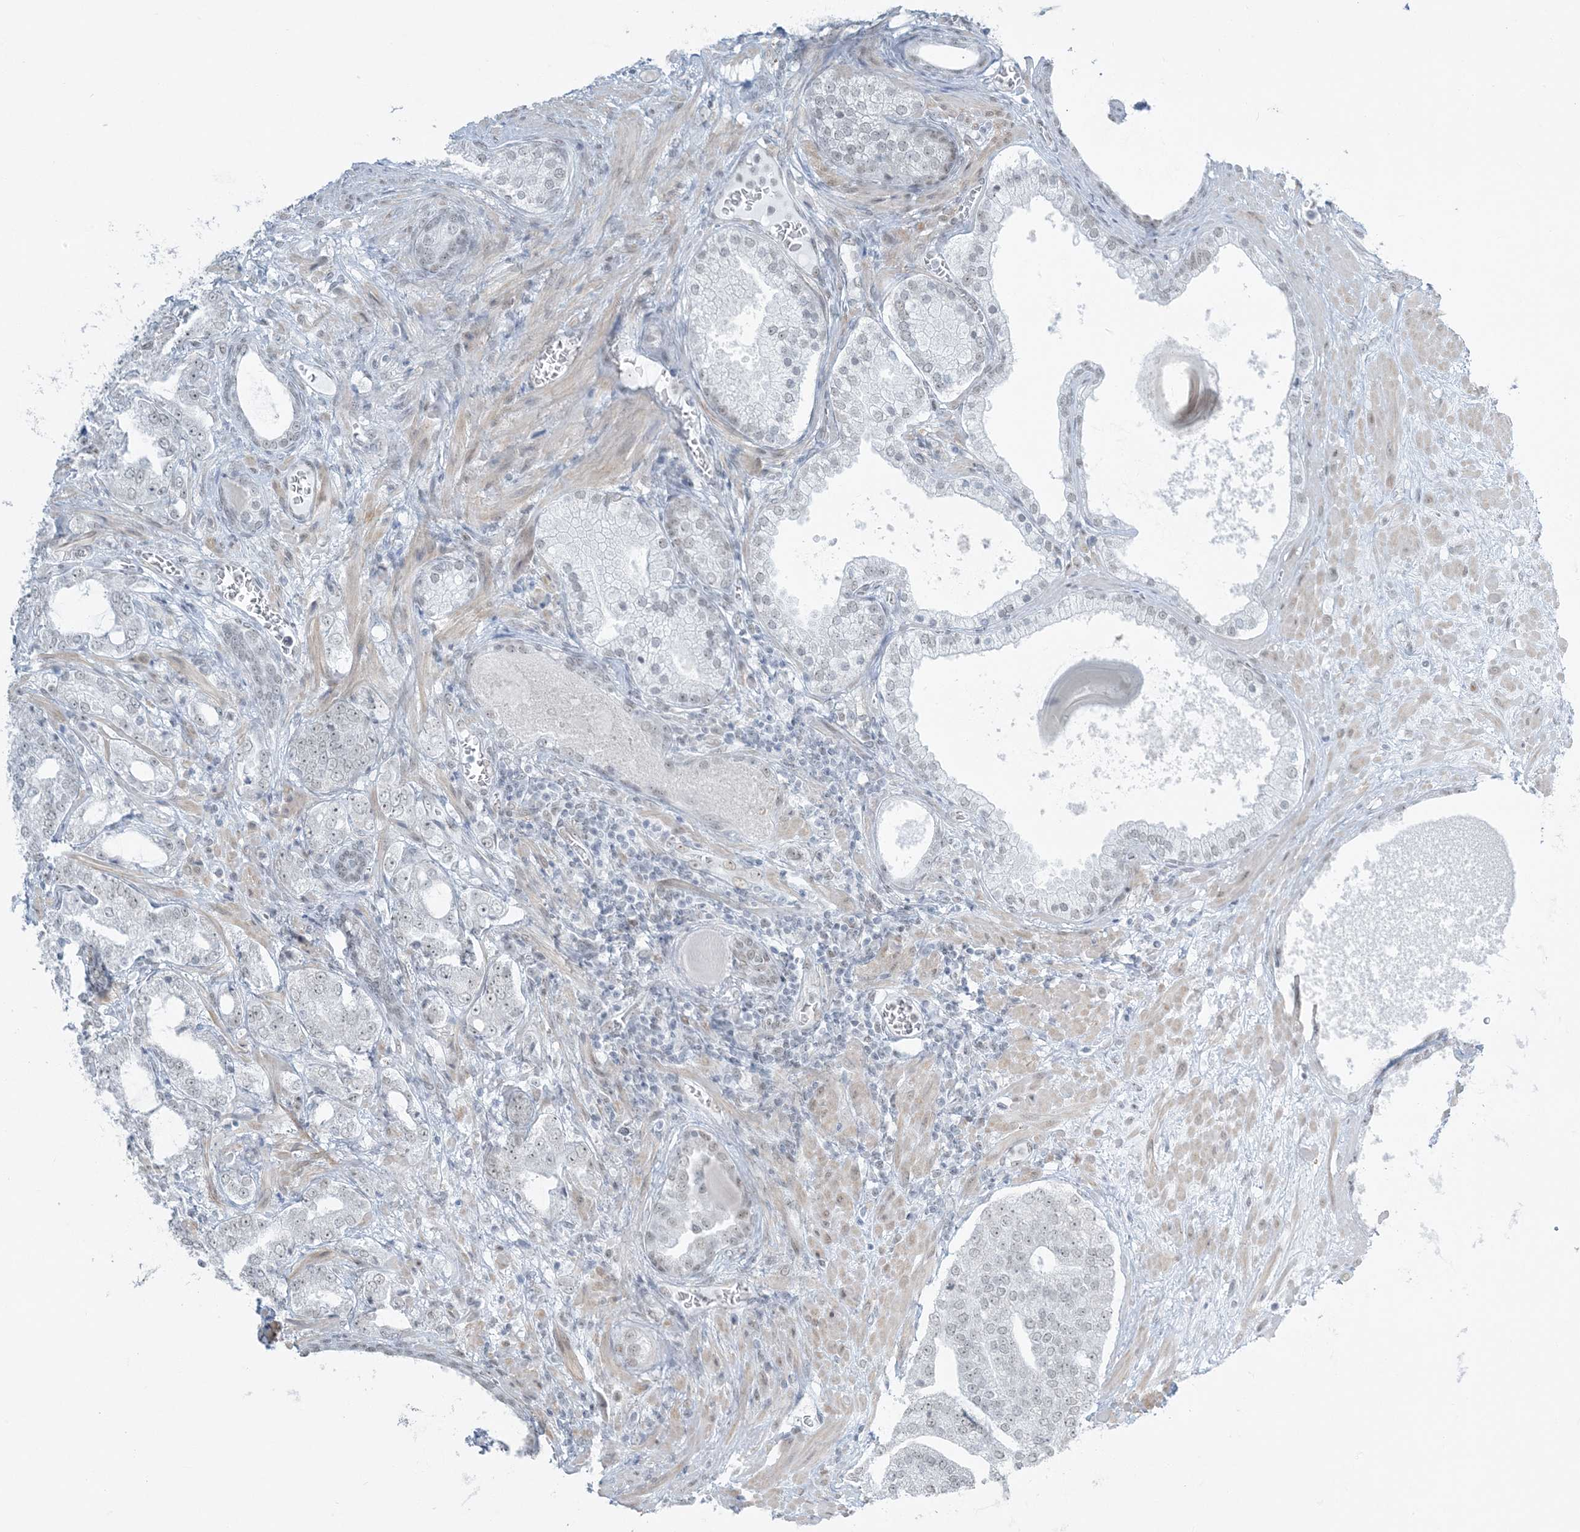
{"staining": {"intensity": "negative", "quantity": "none", "location": "none"}, "tissue": "prostate cancer", "cell_type": "Tumor cells", "image_type": "cancer", "snomed": [{"axis": "morphology", "description": "Adenocarcinoma, High grade"}, {"axis": "topography", "description": "Prostate"}], "caption": "Tumor cells show no significant staining in high-grade adenocarcinoma (prostate).", "gene": "ZNF787", "patient": {"sex": "male", "age": 64}}